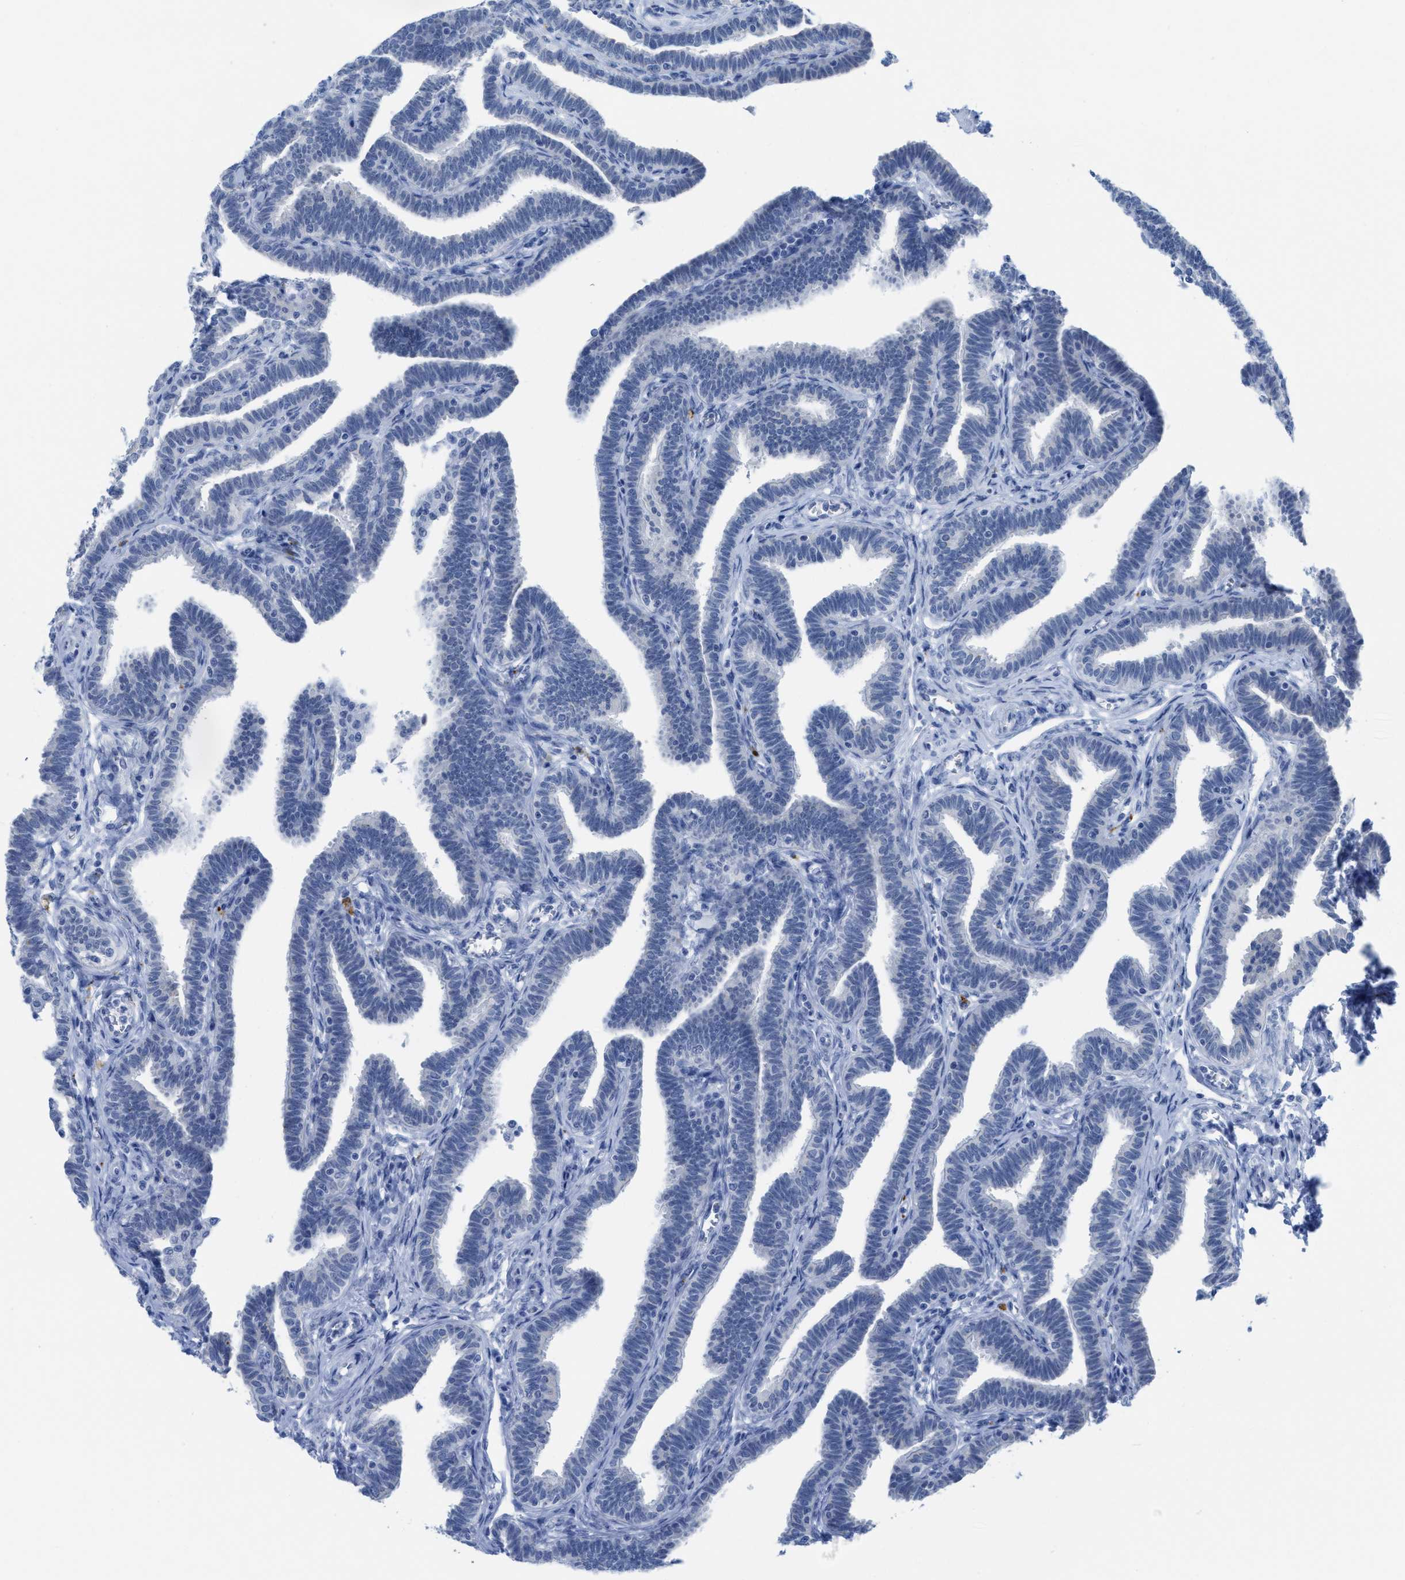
{"staining": {"intensity": "negative", "quantity": "none", "location": "none"}, "tissue": "fallopian tube", "cell_type": "Glandular cells", "image_type": "normal", "snomed": [{"axis": "morphology", "description": "Normal tissue, NOS"}, {"axis": "topography", "description": "Fallopian tube"}, {"axis": "topography", "description": "Ovary"}], "caption": "A micrograph of fallopian tube stained for a protein exhibits no brown staining in glandular cells. (DAB (3,3'-diaminobenzidine) IHC, high magnification).", "gene": "WDR4", "patient": {"sex": "female", "age": 23}}